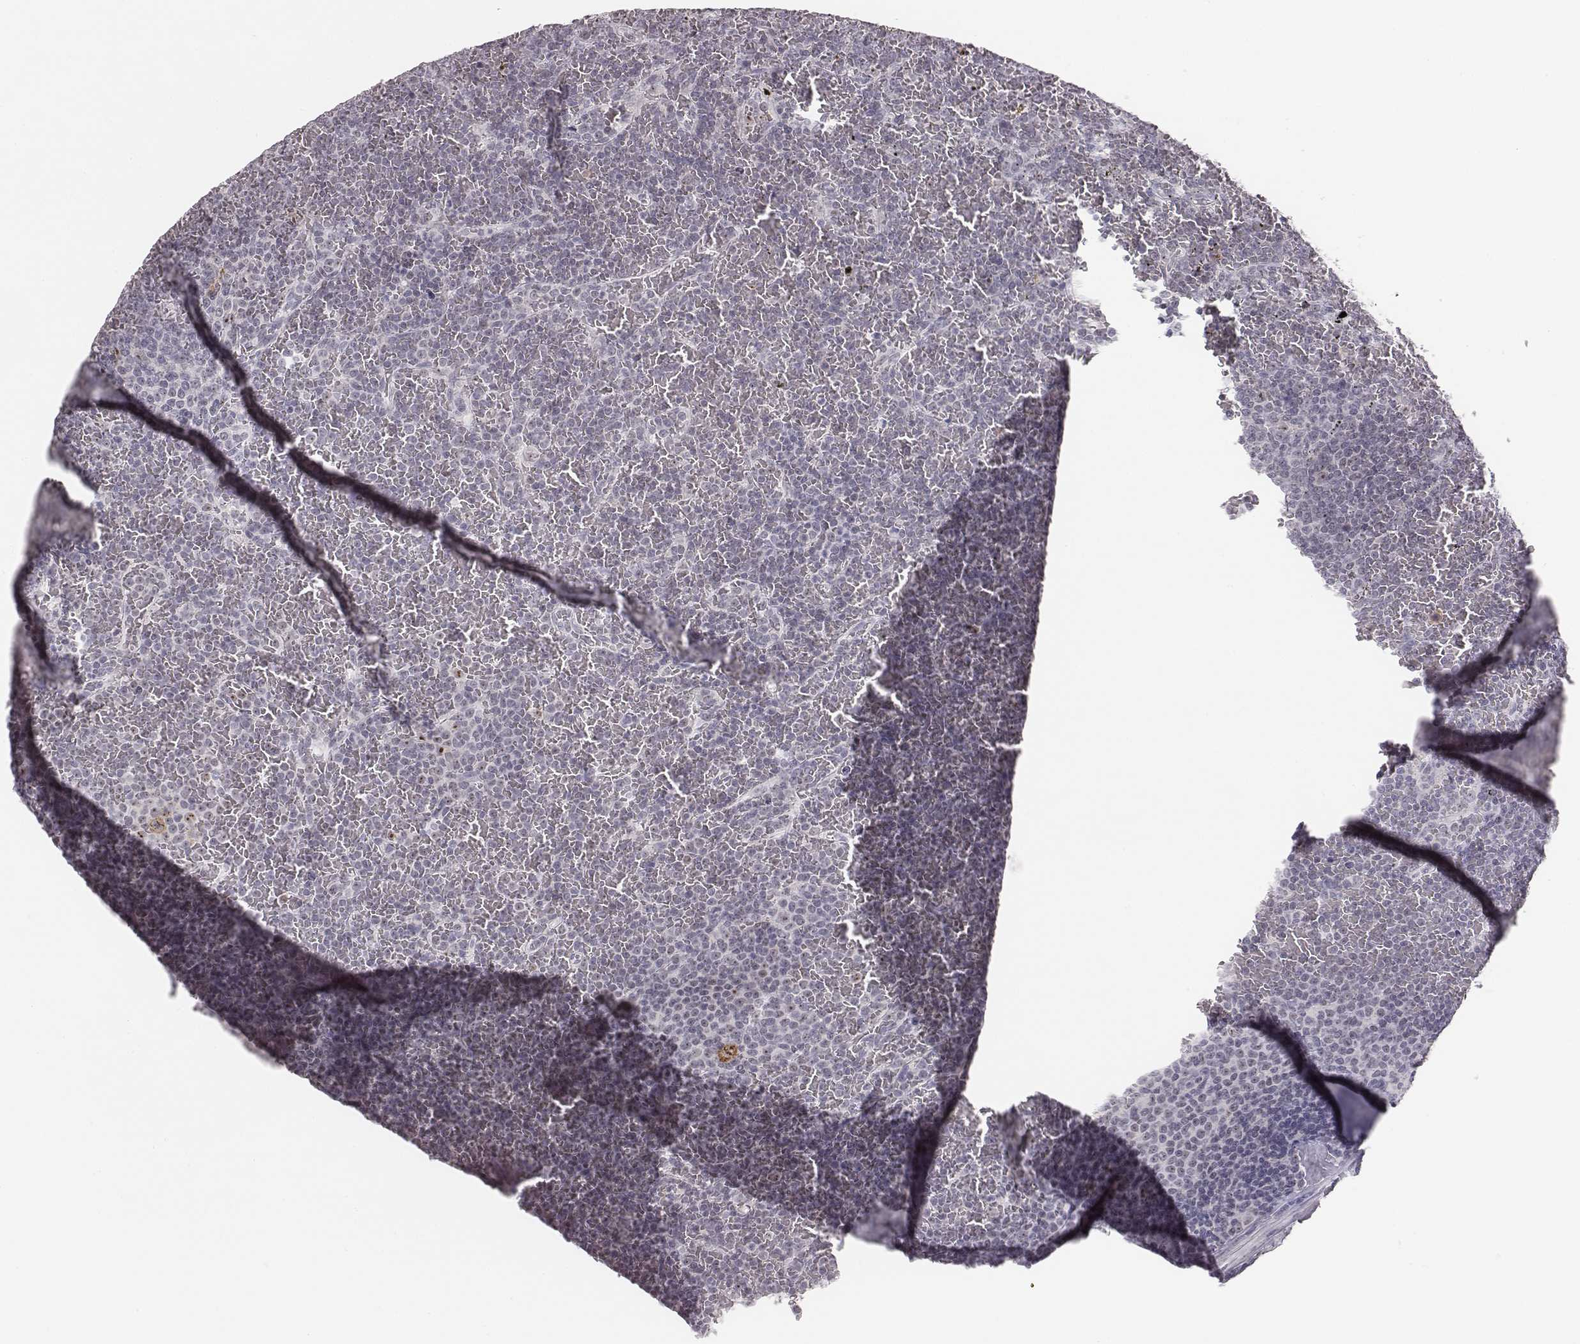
{"staining": {"intensity": "negative", "quantity": "none", "location": "none"}, "tissue": "lymphoma", "cell_type": "Tumor cells", "image_type": "cancer", "snomed": [{"axis": "morphology", "description": "Malignant lymphoma, non-Hodgkin's type, Low grade"}, {"axis": "topography", "description": "Spleen"}], "caption": "A photomicrograph of human lymphoma is negative for staining in tumor cells.", "gene": "NIFK", "patient": {"sex": "female", "age": 77}}